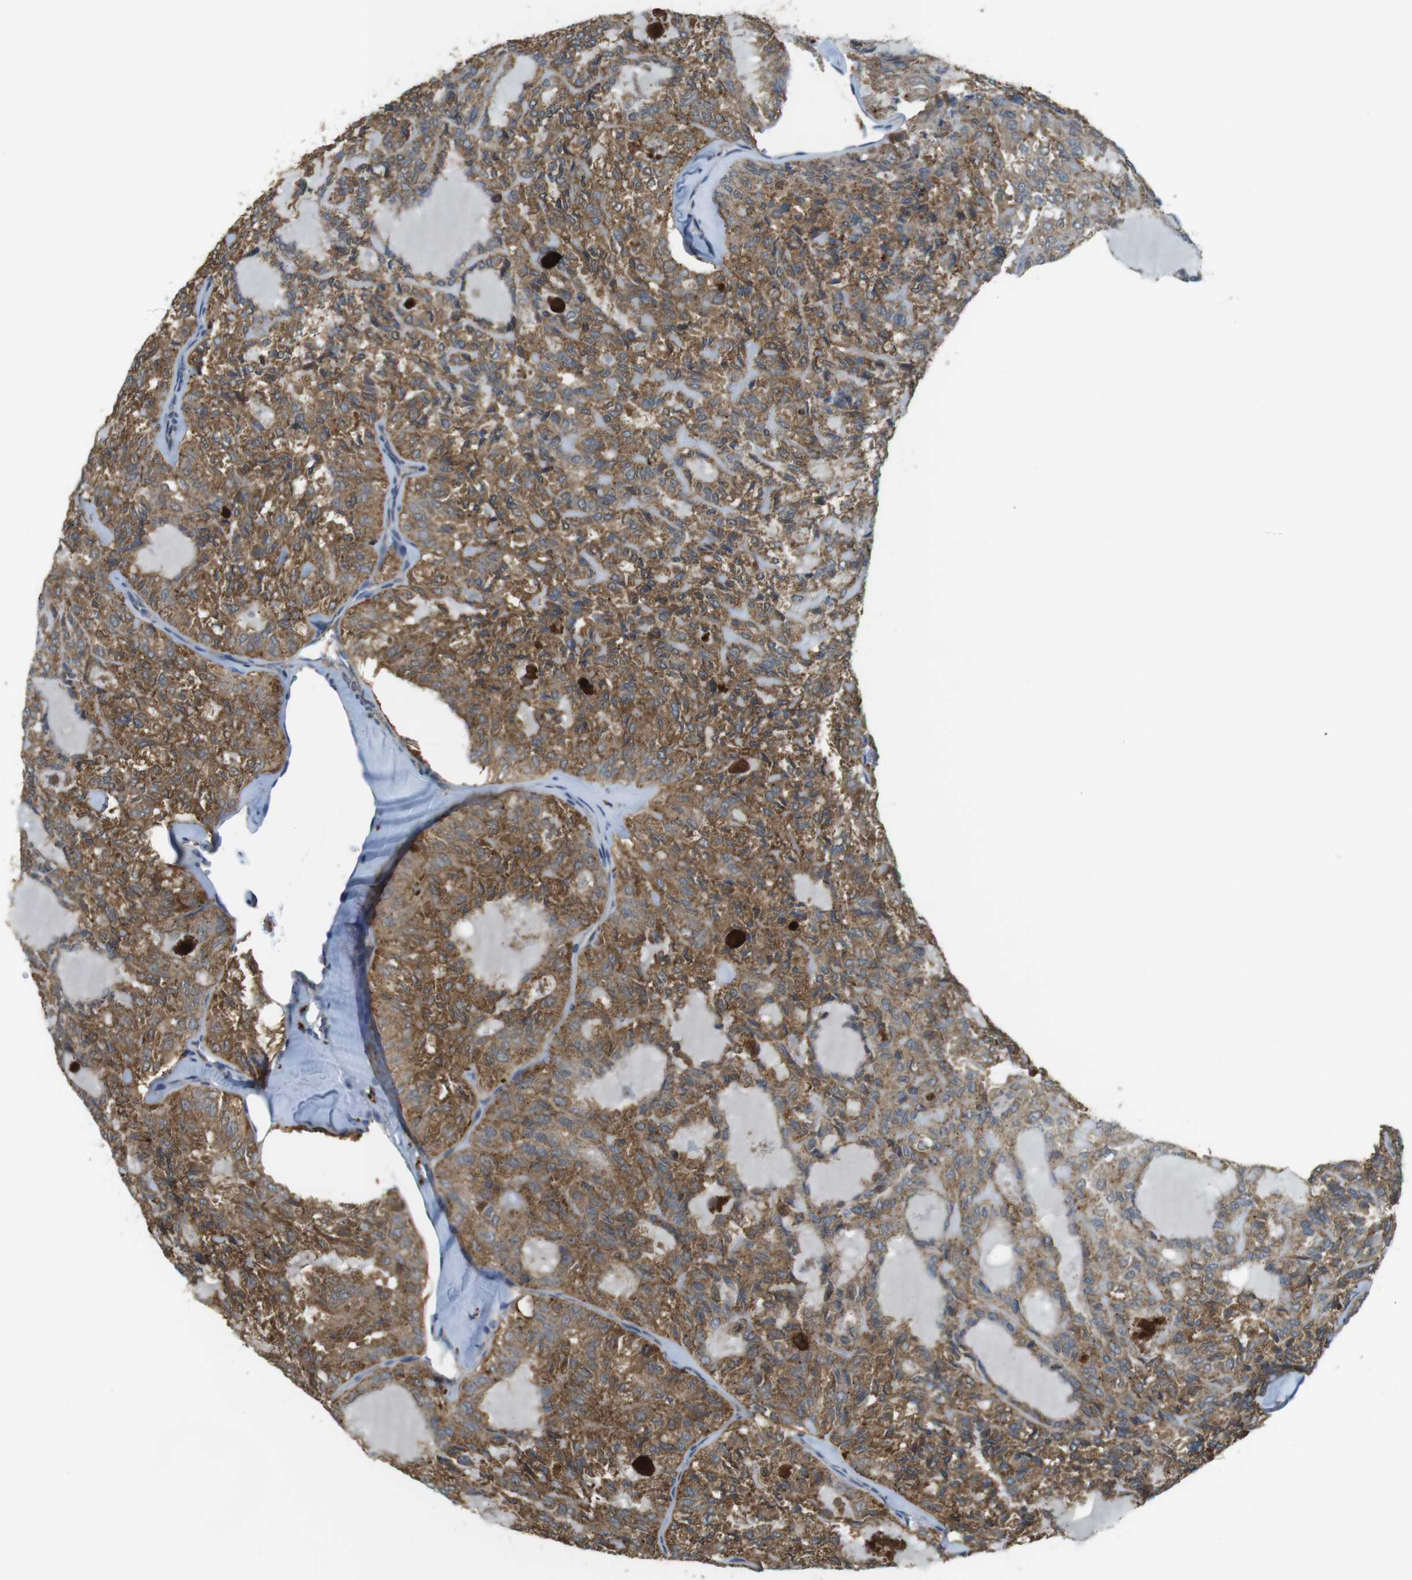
{"staining": {"intensity": "moderate", "quantity": ">75%", "location": "cytoplasmic/membranous"}, "tissue": "thyroid cancer", "cell_type": "Tumor cells", "image_type": "cancer", "snomed": [{"axis": "morphology", "description": "Follicular adenoma carcinoma, NOS"}, {"axis": "topography", "description": "Thyroid gland"}], "caption": "There is medium levels of moderate cytoplasmic/membranous staining in tumor cells of thyroid cancer (follicular adenoma carcinoma), as demonstrated by immunohistochemical staining (brown color).", "gene": "BRI3BP", "patient": {"sex": "male", "age": 75}}